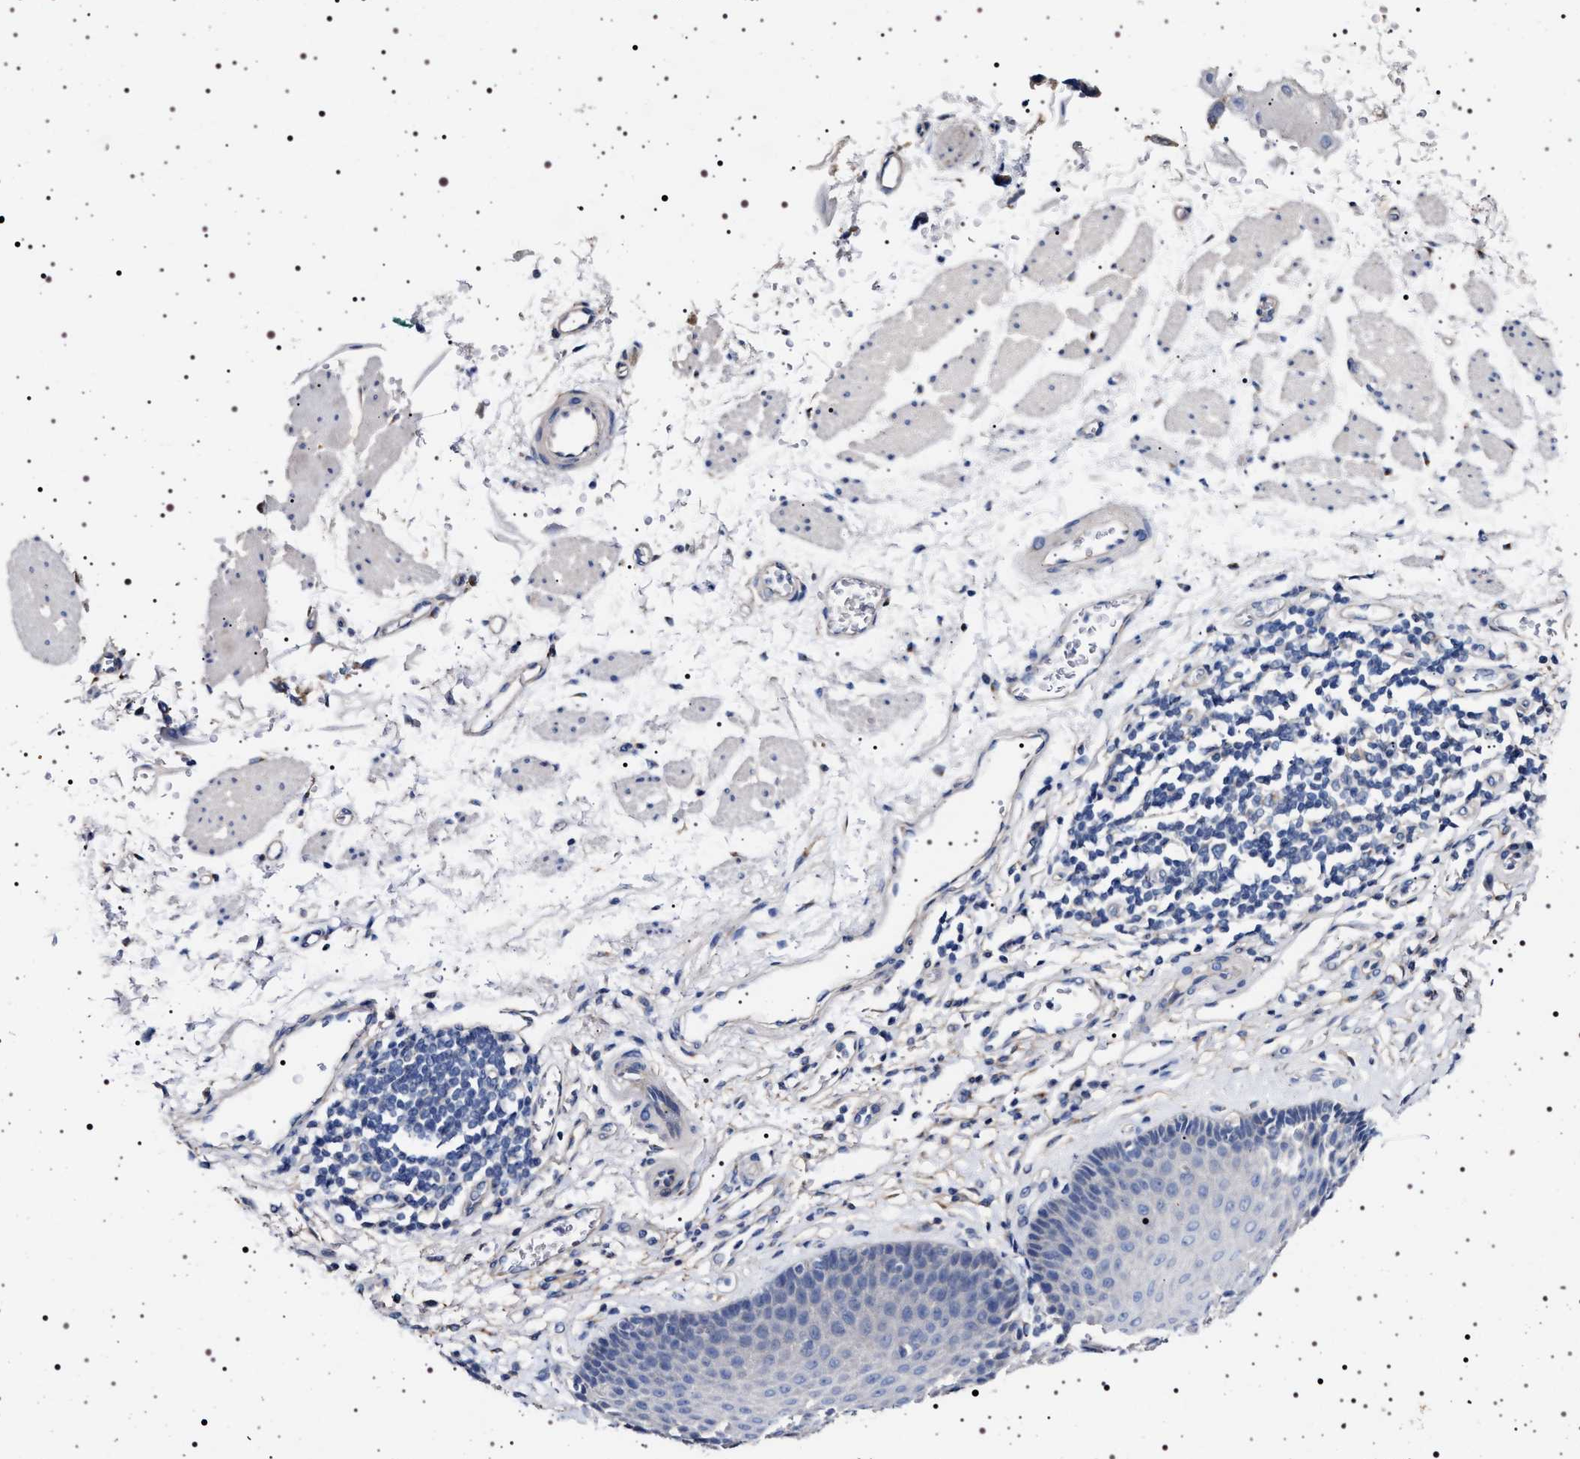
{"staining": {"intensity": "negative", "quantity": "none", "location": "none"}, "tissue": "esophagus", "cell_type": "Squamous epithelial cells", "image_type": "normal", "snomed": [{"axis": "morphology", "description": "Normal tissue, NOS"}, {"axis": "topography", "description": "Esophagus"}], "caption": "IHC micrograph of normal human esophagus stained for a protein (brown), which displays no positivity in squamous epithelial cells.", "gene": "NAALADL2", "patient": {"sex": "male", "age": 54}}